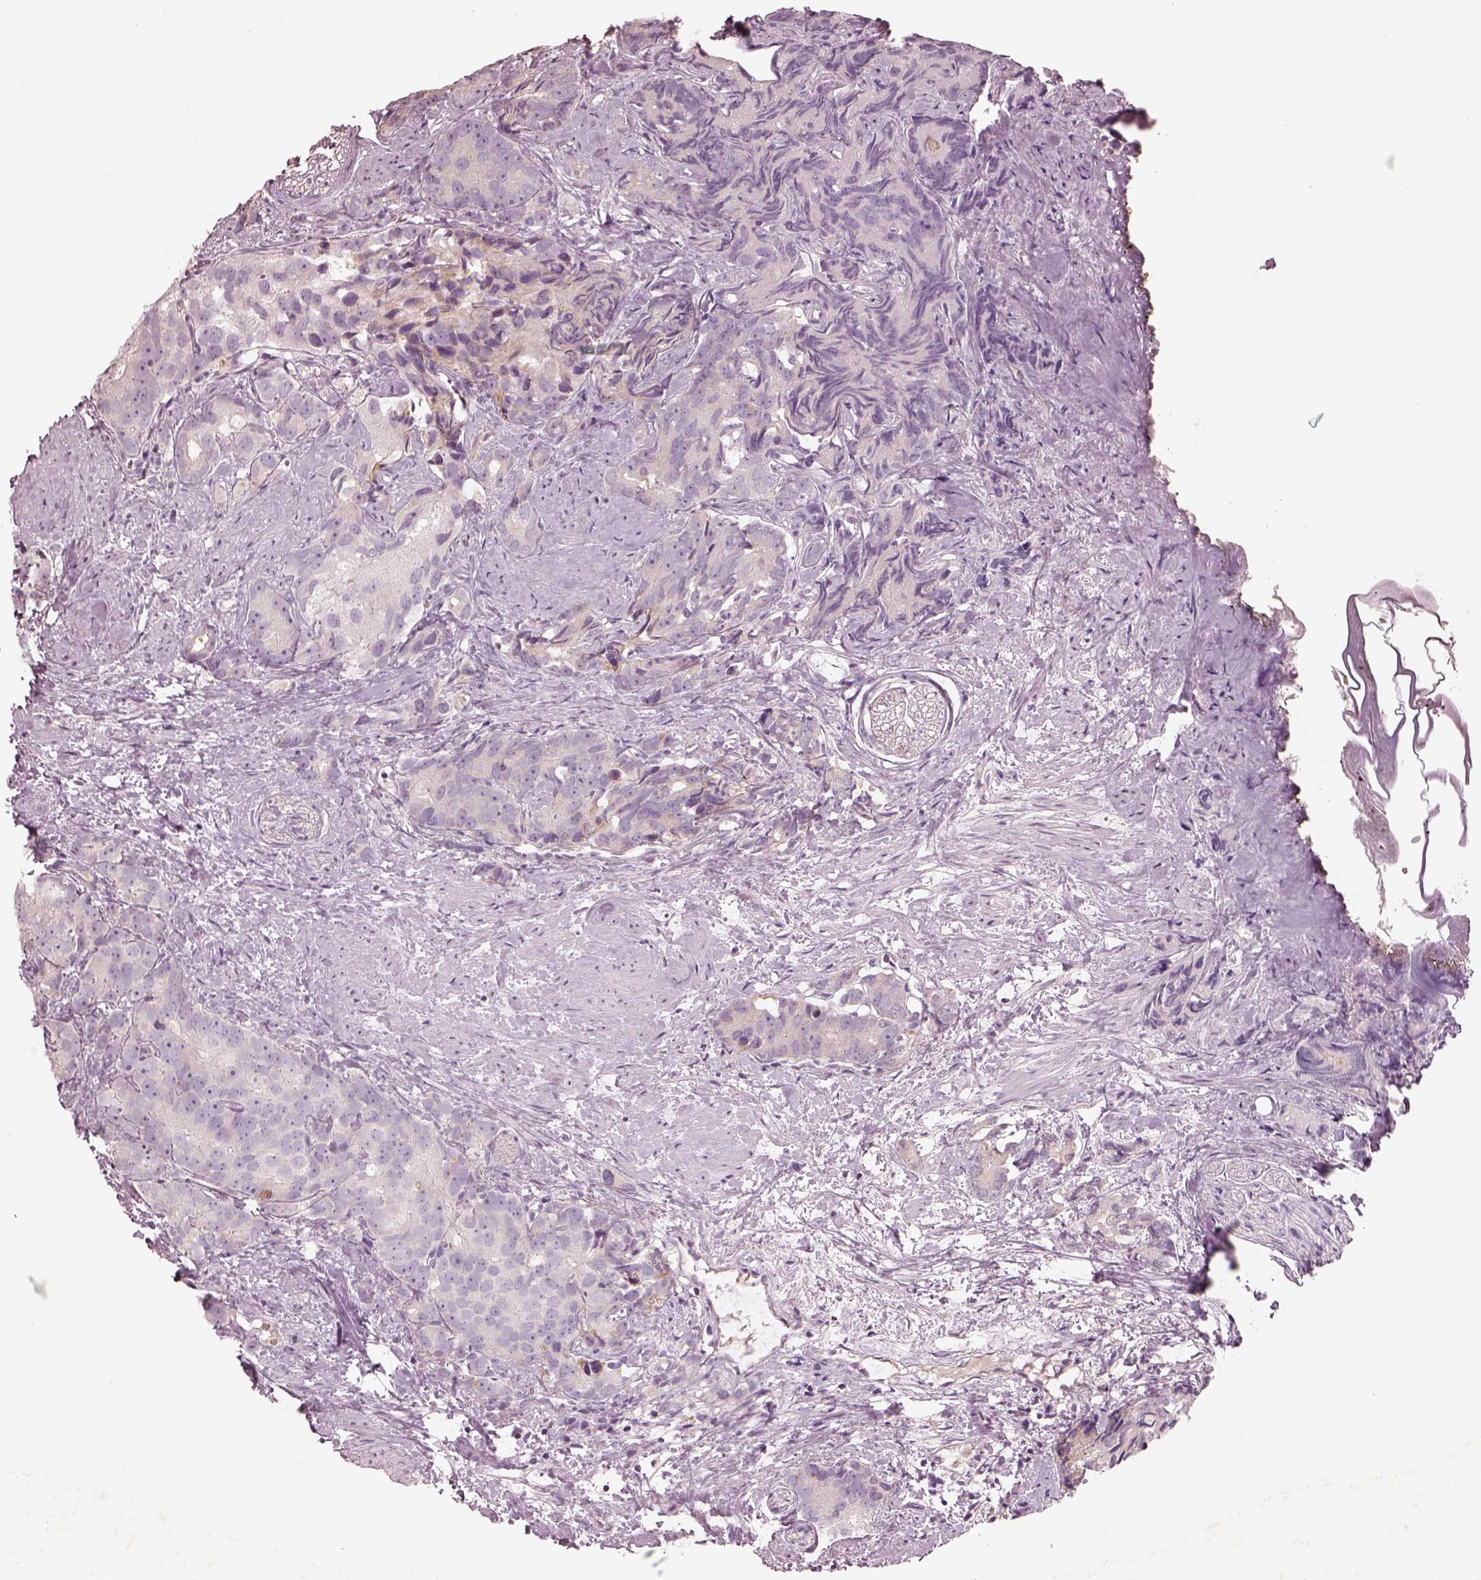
{"staining": {"intensity": "weak", "quantity": "25%-75%", "location": "cytoplasmic/membranous"}, "tissue": "prostate cancer", "cell_type": "Tumor cells", "image_type": "cancer", "snomed": [{"axis": "morphology", "description": "Adenocarcinoma, High grade"}, {"axis": "topography", "description": "Prostate"}], "caption": "IHC of human prostate cancer displays low levels of weak cytoplasmic/membranous expression in approximately 25%-75% of tumor cells.", "gene": "TLX3", "patient": {"sex": "male", "age": 90}}